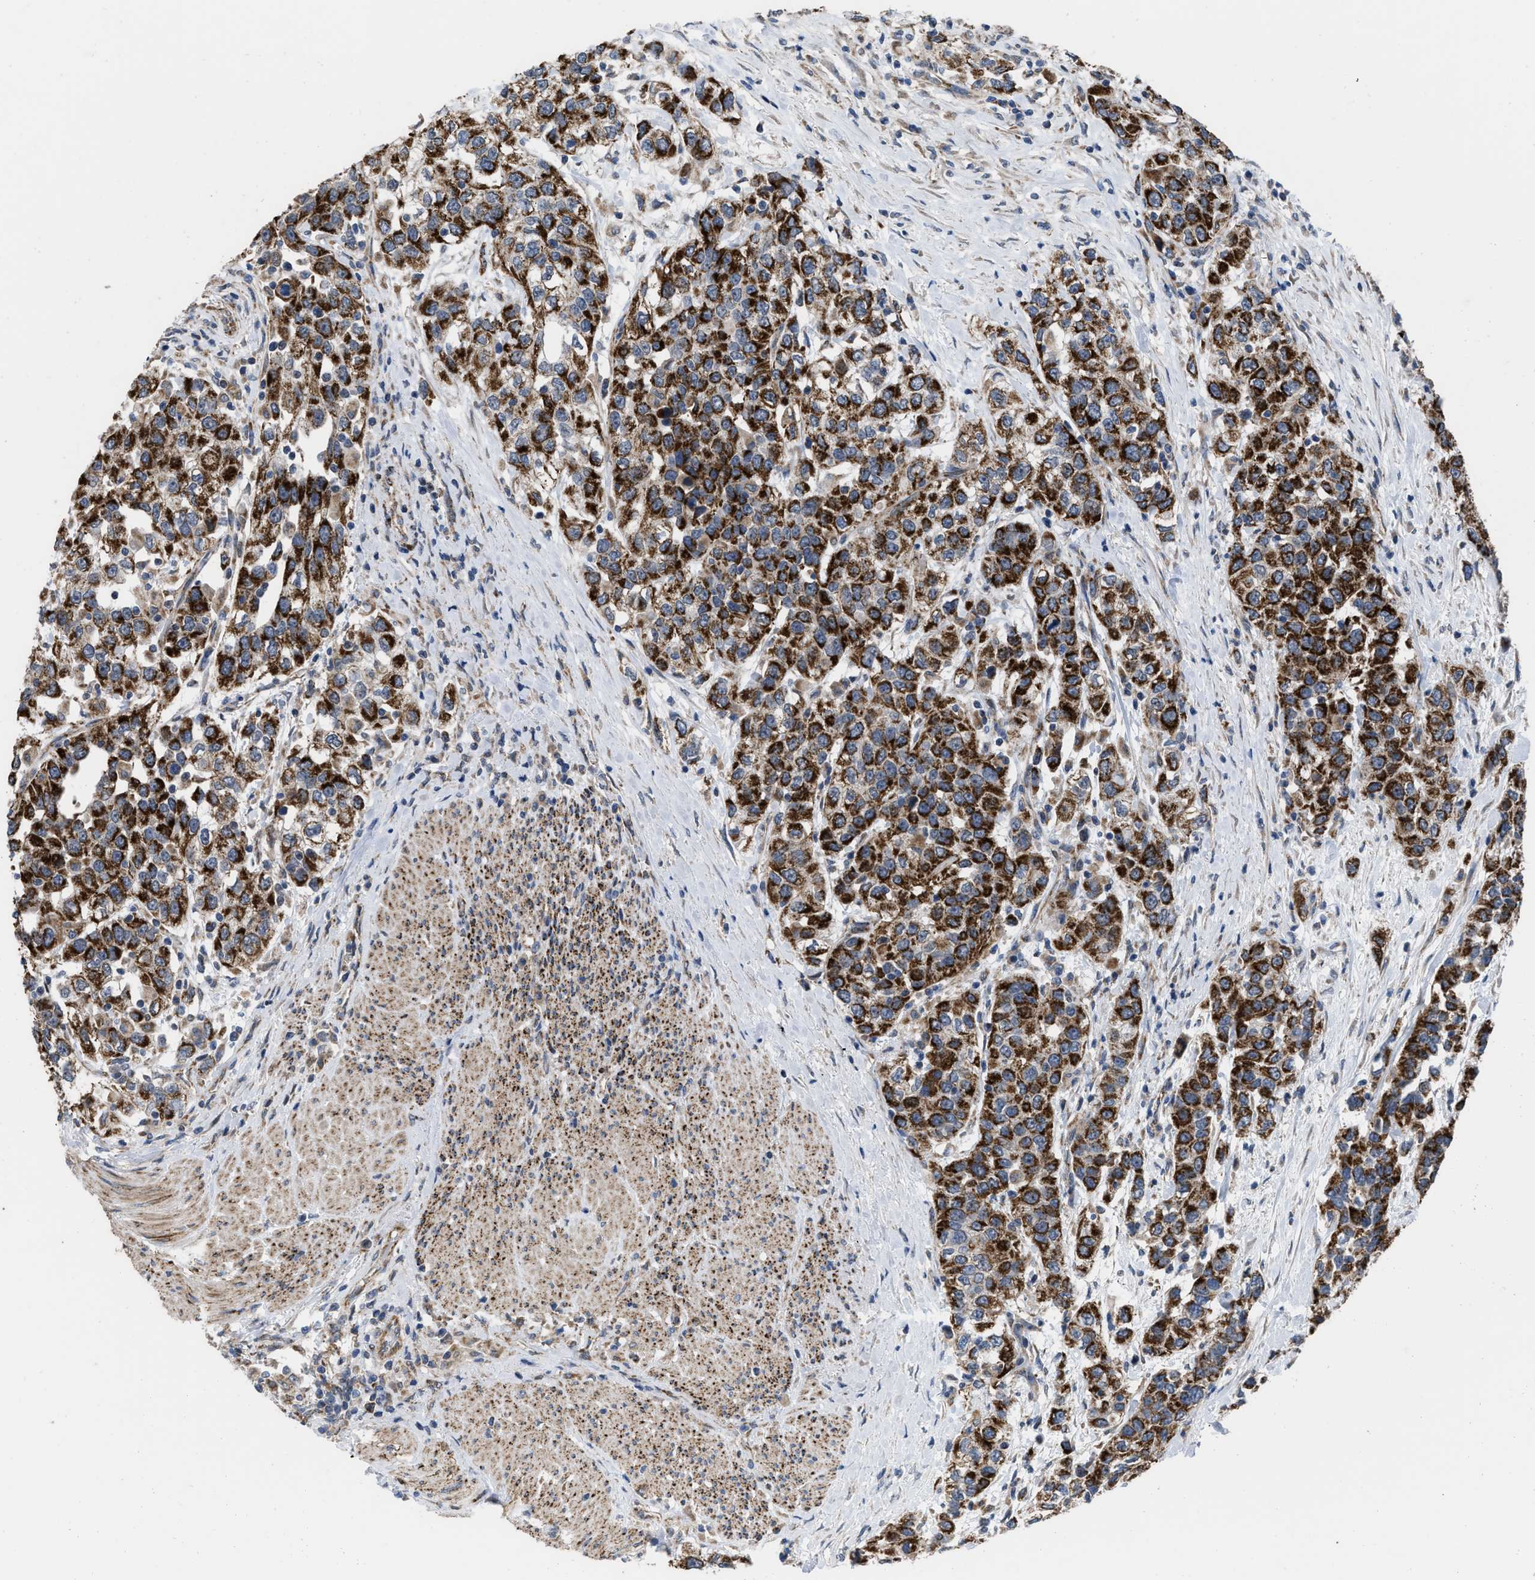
{"staining": {"intensity": "strong", "quantity": ">75%", "location": "cytoplasmic/membranous"}, "tissue": "urothelial cancer", "cell_type": "Tumor cells", "image_type": "cancer", "snomed": [{"axis": "morphology", "description": "Urothelial carcinoma, High grade"}, {"axis": "topography", "description": "Urinary bladder"}], "caption": "High-grade urothelial carcinoma stained with DAB immunohistochemistry reveals high levels of strong cytoplasmic/membranous positivity in about >75% of tumor cells. The protein is shown in brown color, while the nuclei are stained blue.", "gene": "AKAP1", "patient": {"sex": "female", "age": 80}}